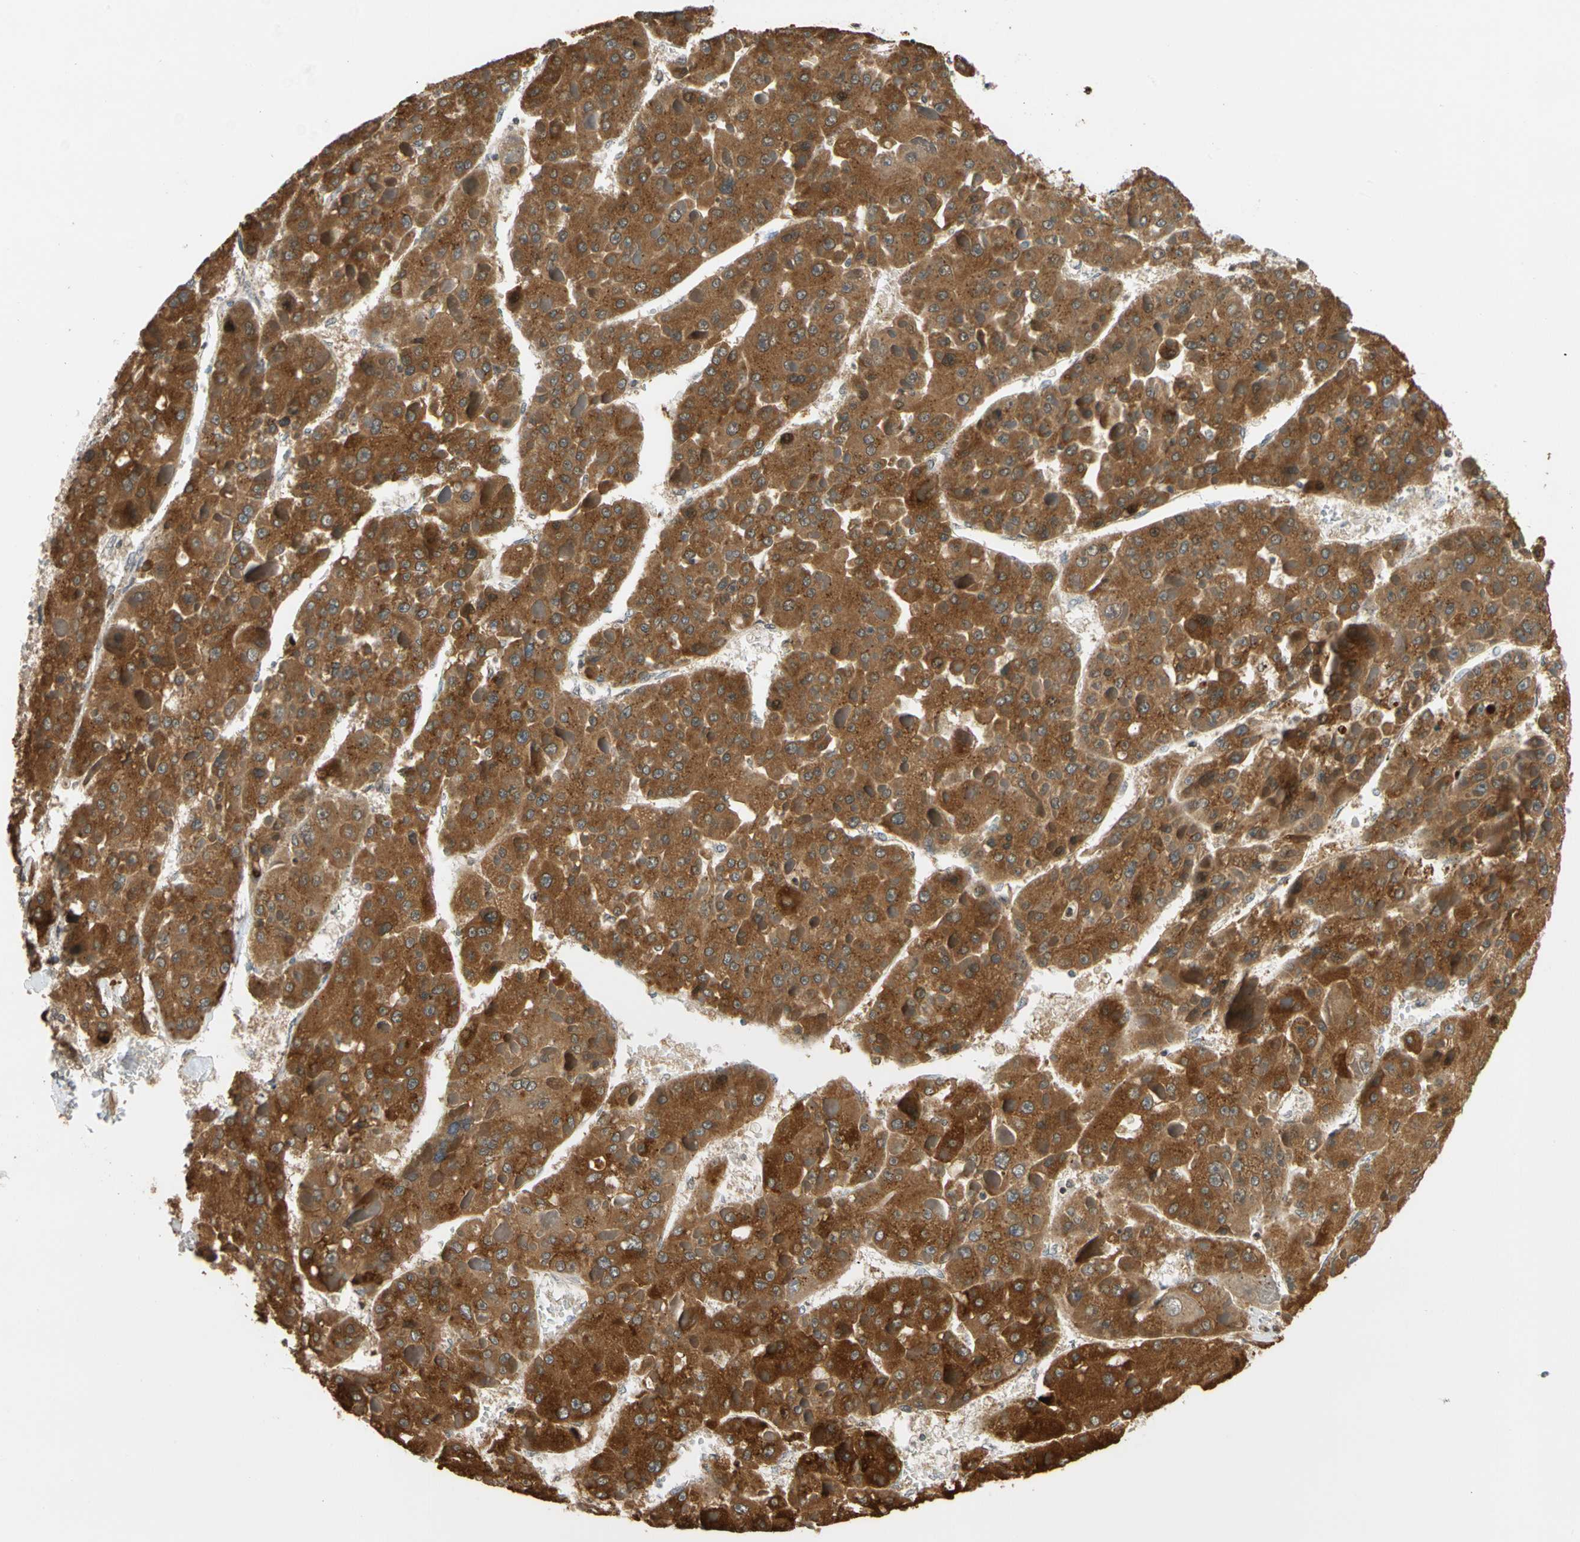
{"staining": {"intensity": "moderate", "quantity": ">75%", "location": "cytoplasmic/membranous"}, "tissue": "liver cancer", "cell_type": "Tumor cells", "image_type": "cancer", "snomed": [{"axis": "morphology", "description": "Carcinoma, Hepatocellular, NOS"}, {"axis": "topography", "description": "Liver"}], "caption": "Moderate cytoplasmic/membranous expression is seen in about >75% of tumor cells in liver cancer (hepatocellular carcinoma). (Stains: DAB (3,3'-diaminobenzidine) in brown, nuclei in blue, Microscopy: brightfield microscopy at high magnification).", "gene": "IP6K2", "patient": {"sex": "female", "age": 73}}